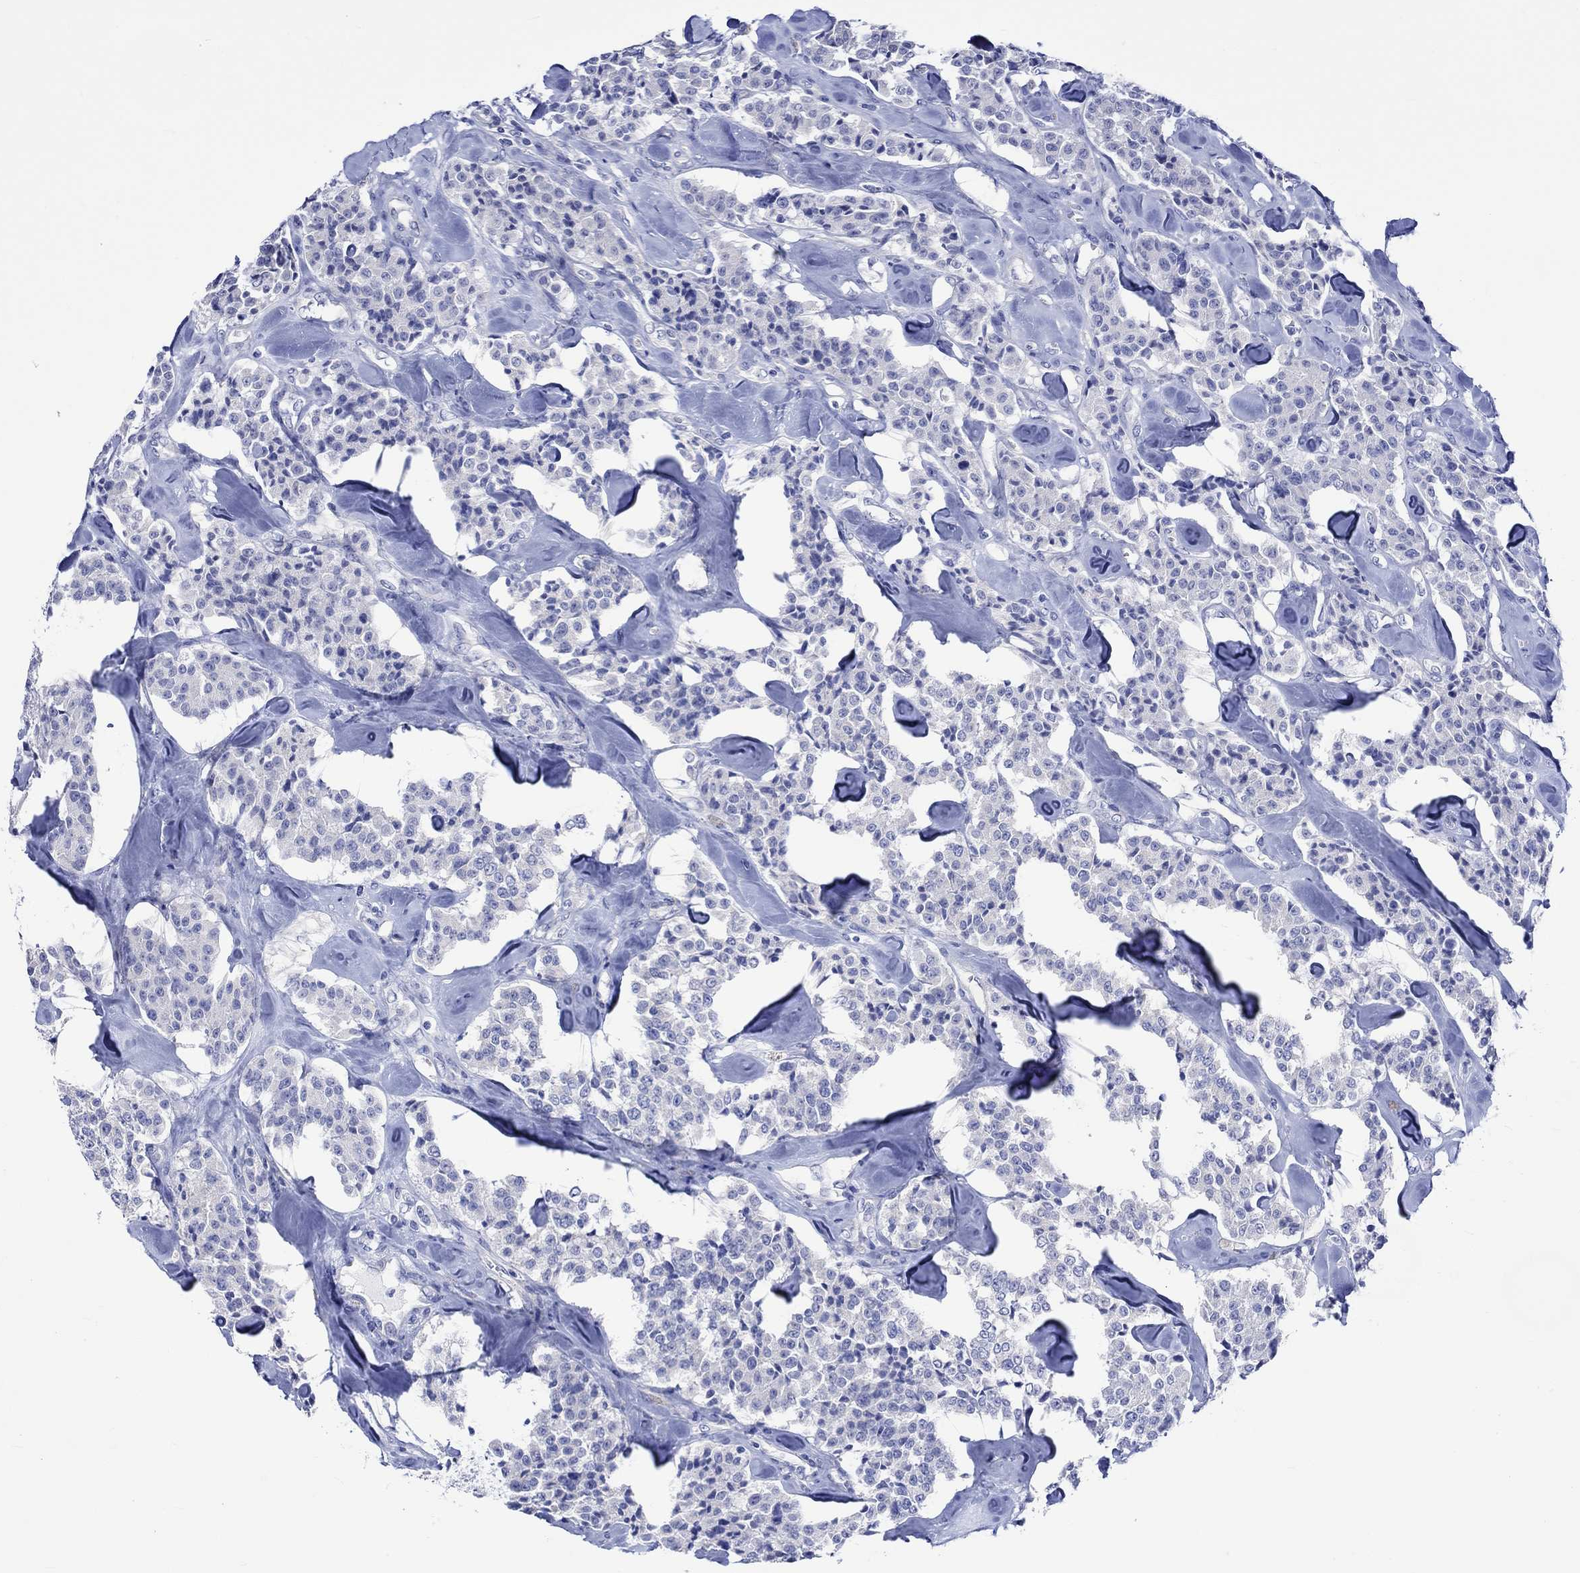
{"staining": {"intensity": "negative", "quantity": "none", "location": "none"}, "tissue": "carcinoid", "cell_type": "Tumor cells", "image_type": "cancer", "snomed": [{"axis": "morphology", "description": "Carcinoid, malignant, NOS"}, {"axis": "topography", "description": "Pancreas"}], "caption": "The histopathology image exhibits no staining of tumor cells in carcinoid. (DAB (3,3'-diaminobenzidine) immunohistochemistry, high magnification).", "gene": "HARBI1", "patient": {"sex": "male", "age": 41}}